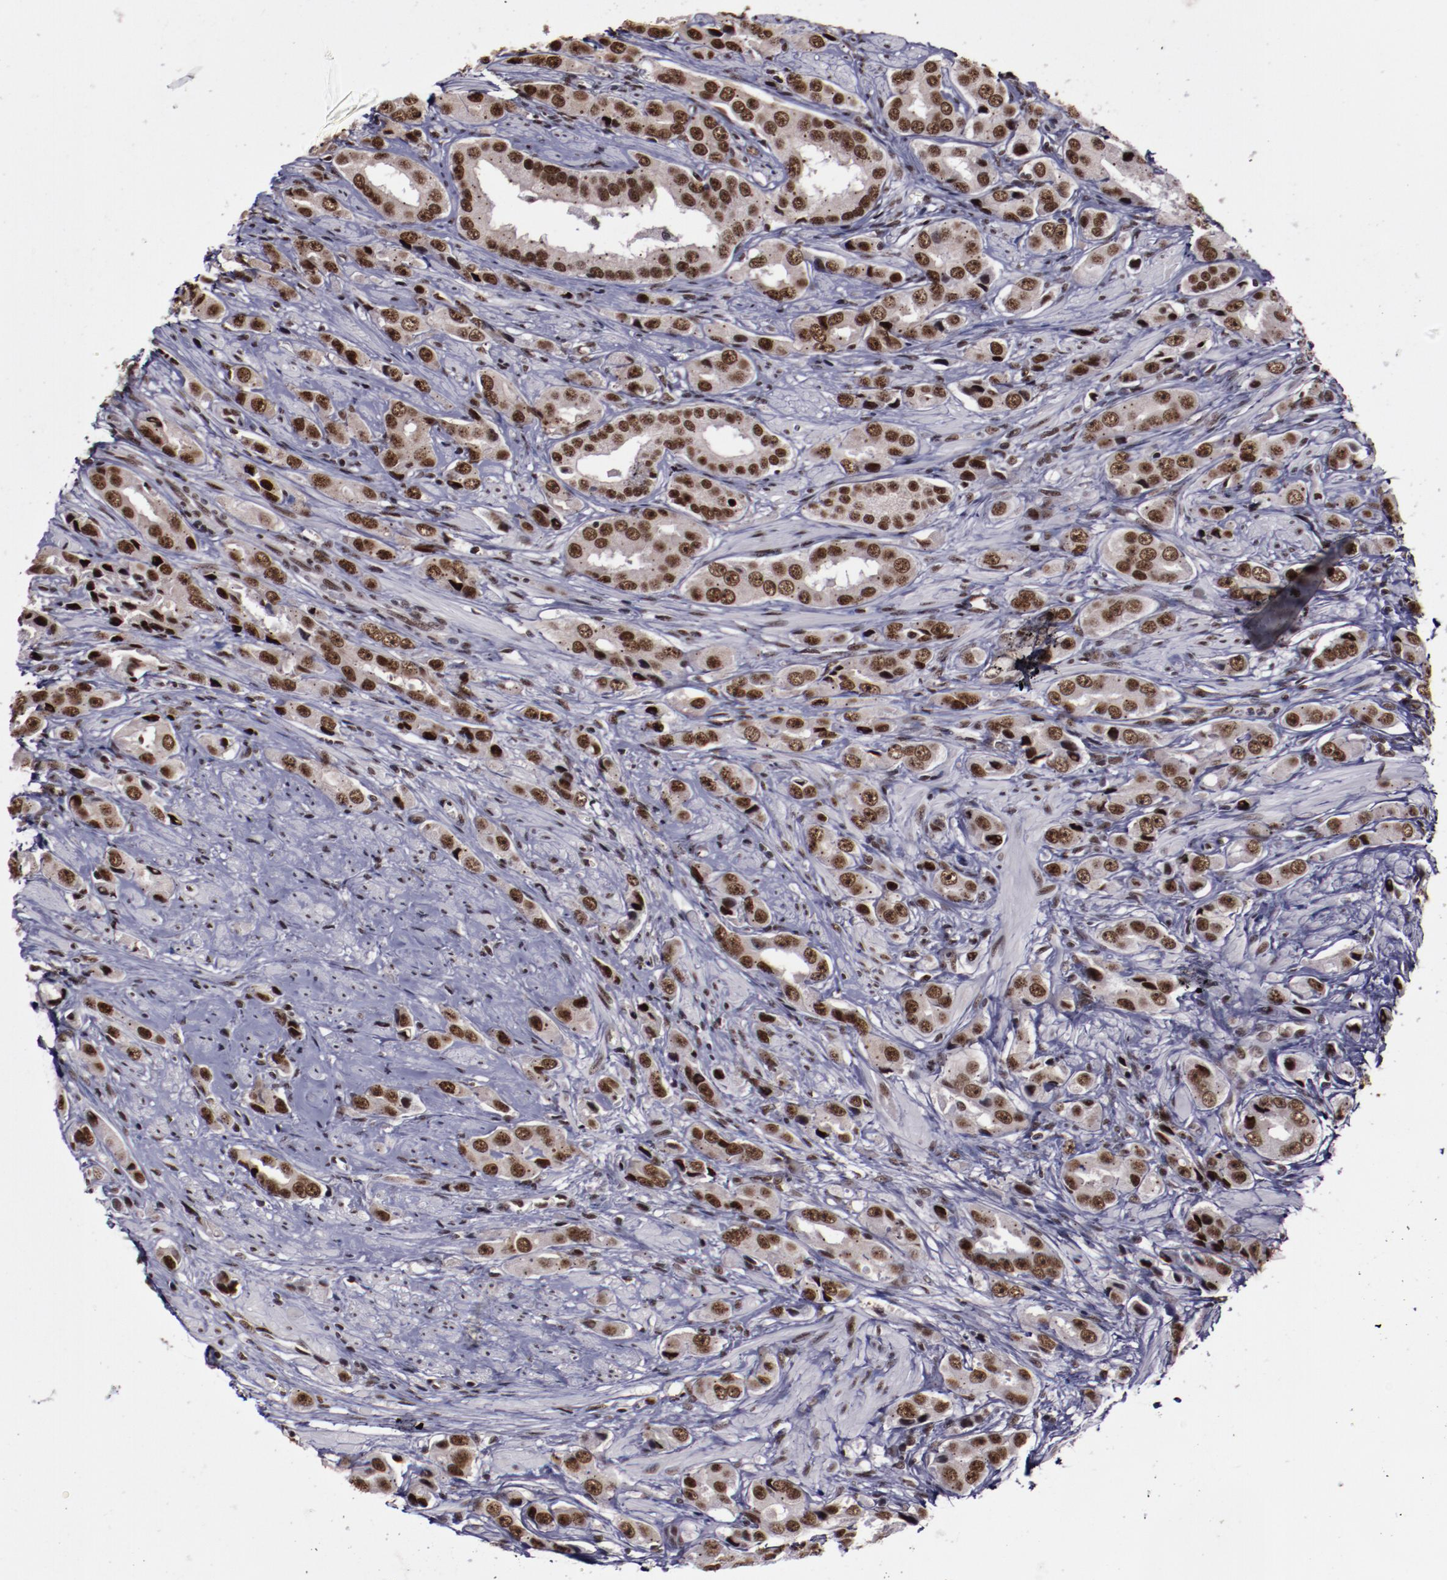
{"staining": {"intensity": "strong", "quantity": ">75%", "location": "nuclear"}, "tissue": "prostate cancer", "cell_type": "Tumor cells", "image_type": "cancer", "snomed": [{"axis": "morphology", "description": "Adenocarcinoma, Medium grade"}, {"axis": "topography", "description": "Prostate"}], "caption": "A micrograph of adenocarcinoma (medium-grade) (prostate) stained for a protein reveals strong nuclear brown staining in tumor cells. (DAB (3,3'-diaminobenzidine) = brown stain, brightfield microscopy at high magnification).", "gene": "ERH", "patient": {"sex": "male", "age": 53}}